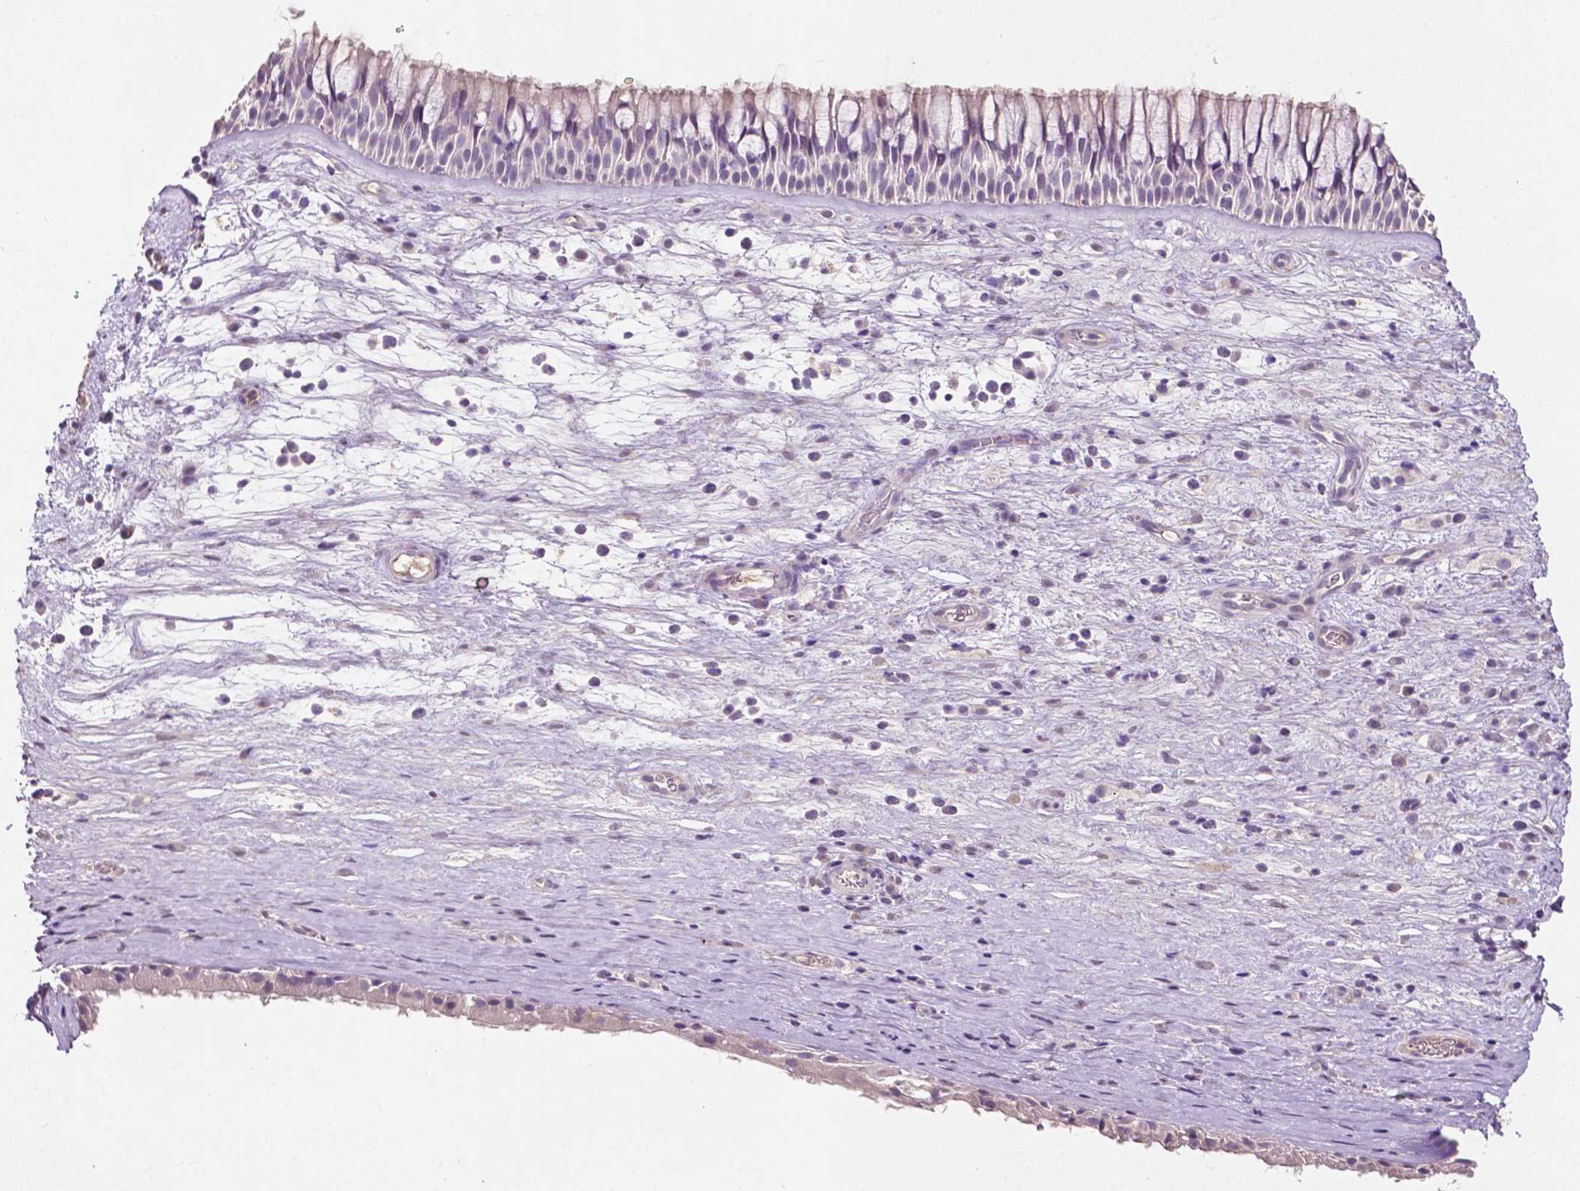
{"staining": {"intensity": "weak", "quantity": "<25%", "location": "cytoplasmic/membranous"}, "tissue": "nasopharynx", "cell_type": "Respiratory epithelial cells", "image_type": "normal", "snomed": [{"axis": "morphology", "description": "Normal tissue, NOS"}, {"axis": "topography", "description": "Nasopharynx"}], "caption": "Human nasopharynx stained for a protein using immunohistochemistry (IHC) displays no staining in respiratory epithelial cells.", "gene": "GPR37", "patient": {"sex": "male", "age": 74}}